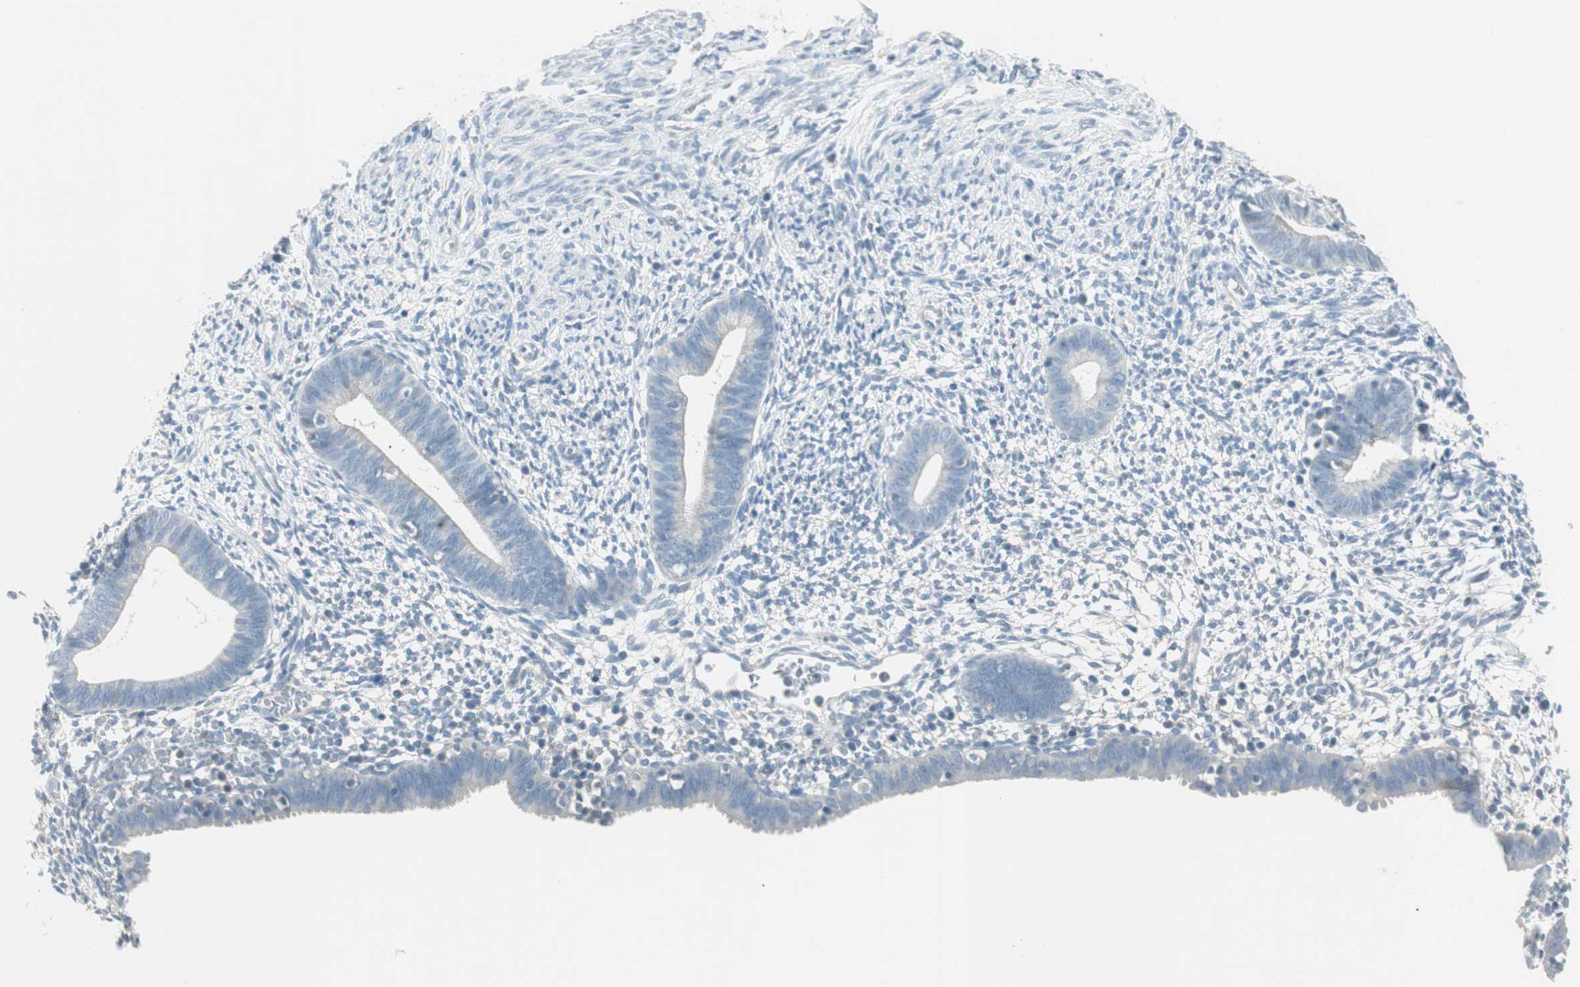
{"staining": {"intensity": "negative", "quantity": "none", "location": "none"}, "tissue": "endometrium", "cell_type": "Cells in endometrial stroma", "image_type": "normal", "snomed": [{"axis": "morphology", "description": "Normal tissue, NOS"}, {"axis": "morphology", "description": "Atrophy, NOS"}, {"axis": "topography", "description": "Uterus"}, {"axis": "topography", "description": "Endometrium"}], "caption": "IHC micrograph of benign endometrium: endometrium stained with DAB reveals no significant protein positivity in cells in endometrial stroma.", "gene": "ITLN2", "patient": {"sex": "female", "age": 68}}